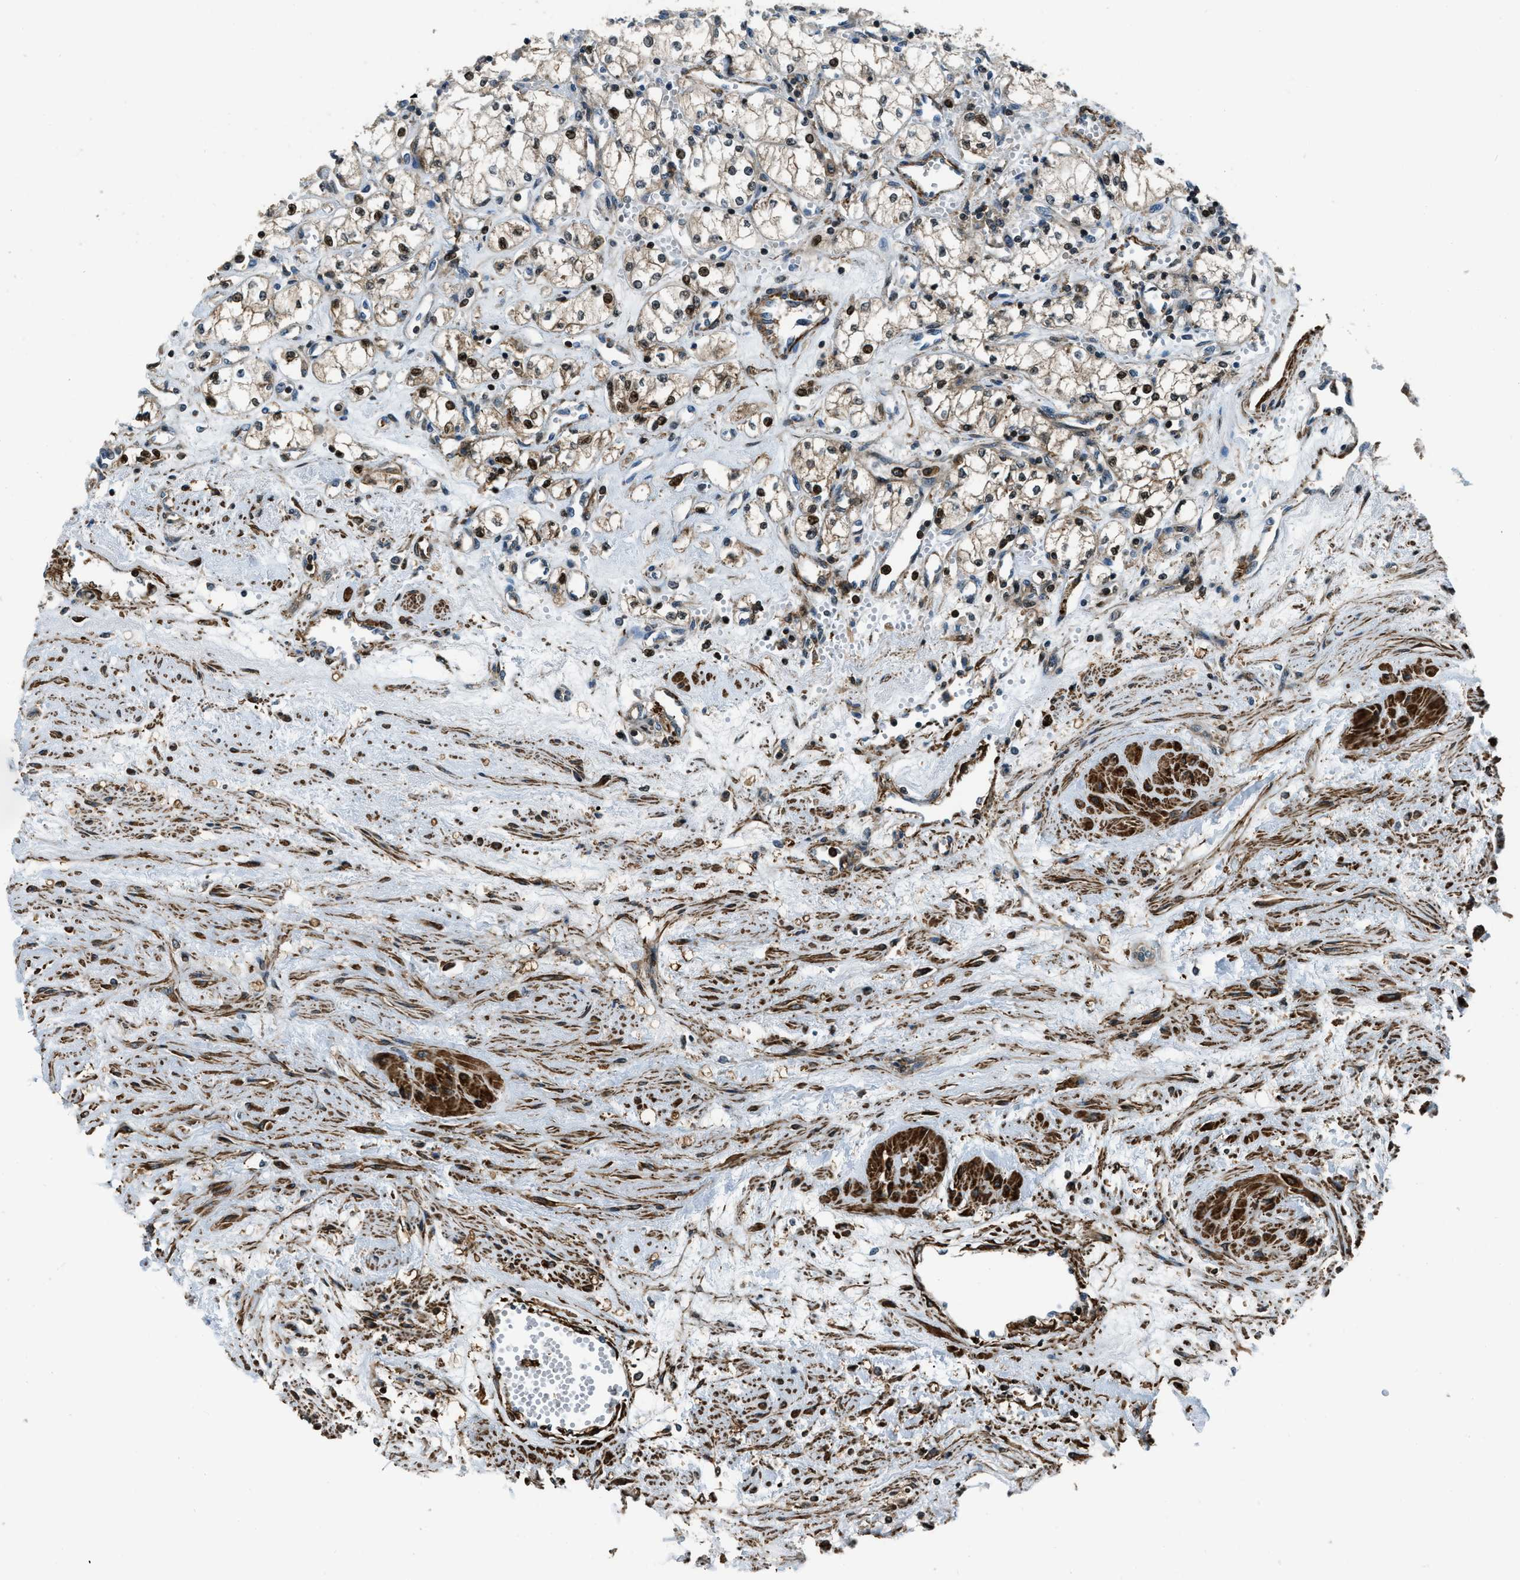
{"staining": {"intensity": "moderate", "quantity": ">75%", "location": "nuclear"}, "tissue": "renal cancer", "cell_type": "Tumor cells", "image_type": "cancer", "snomed": [{"axis": "morphology", "description": "Adenocarcinoma, NOS"}, {"axis": "topography", "description": "Kidney"}], "caption": "A brown stain highlights moderate nuclear expression of a protein in human adenocarcinoma (renal) tumor cells.", "gene": "NUDCD3", "patient": {"sex": "male", "age": 59}}